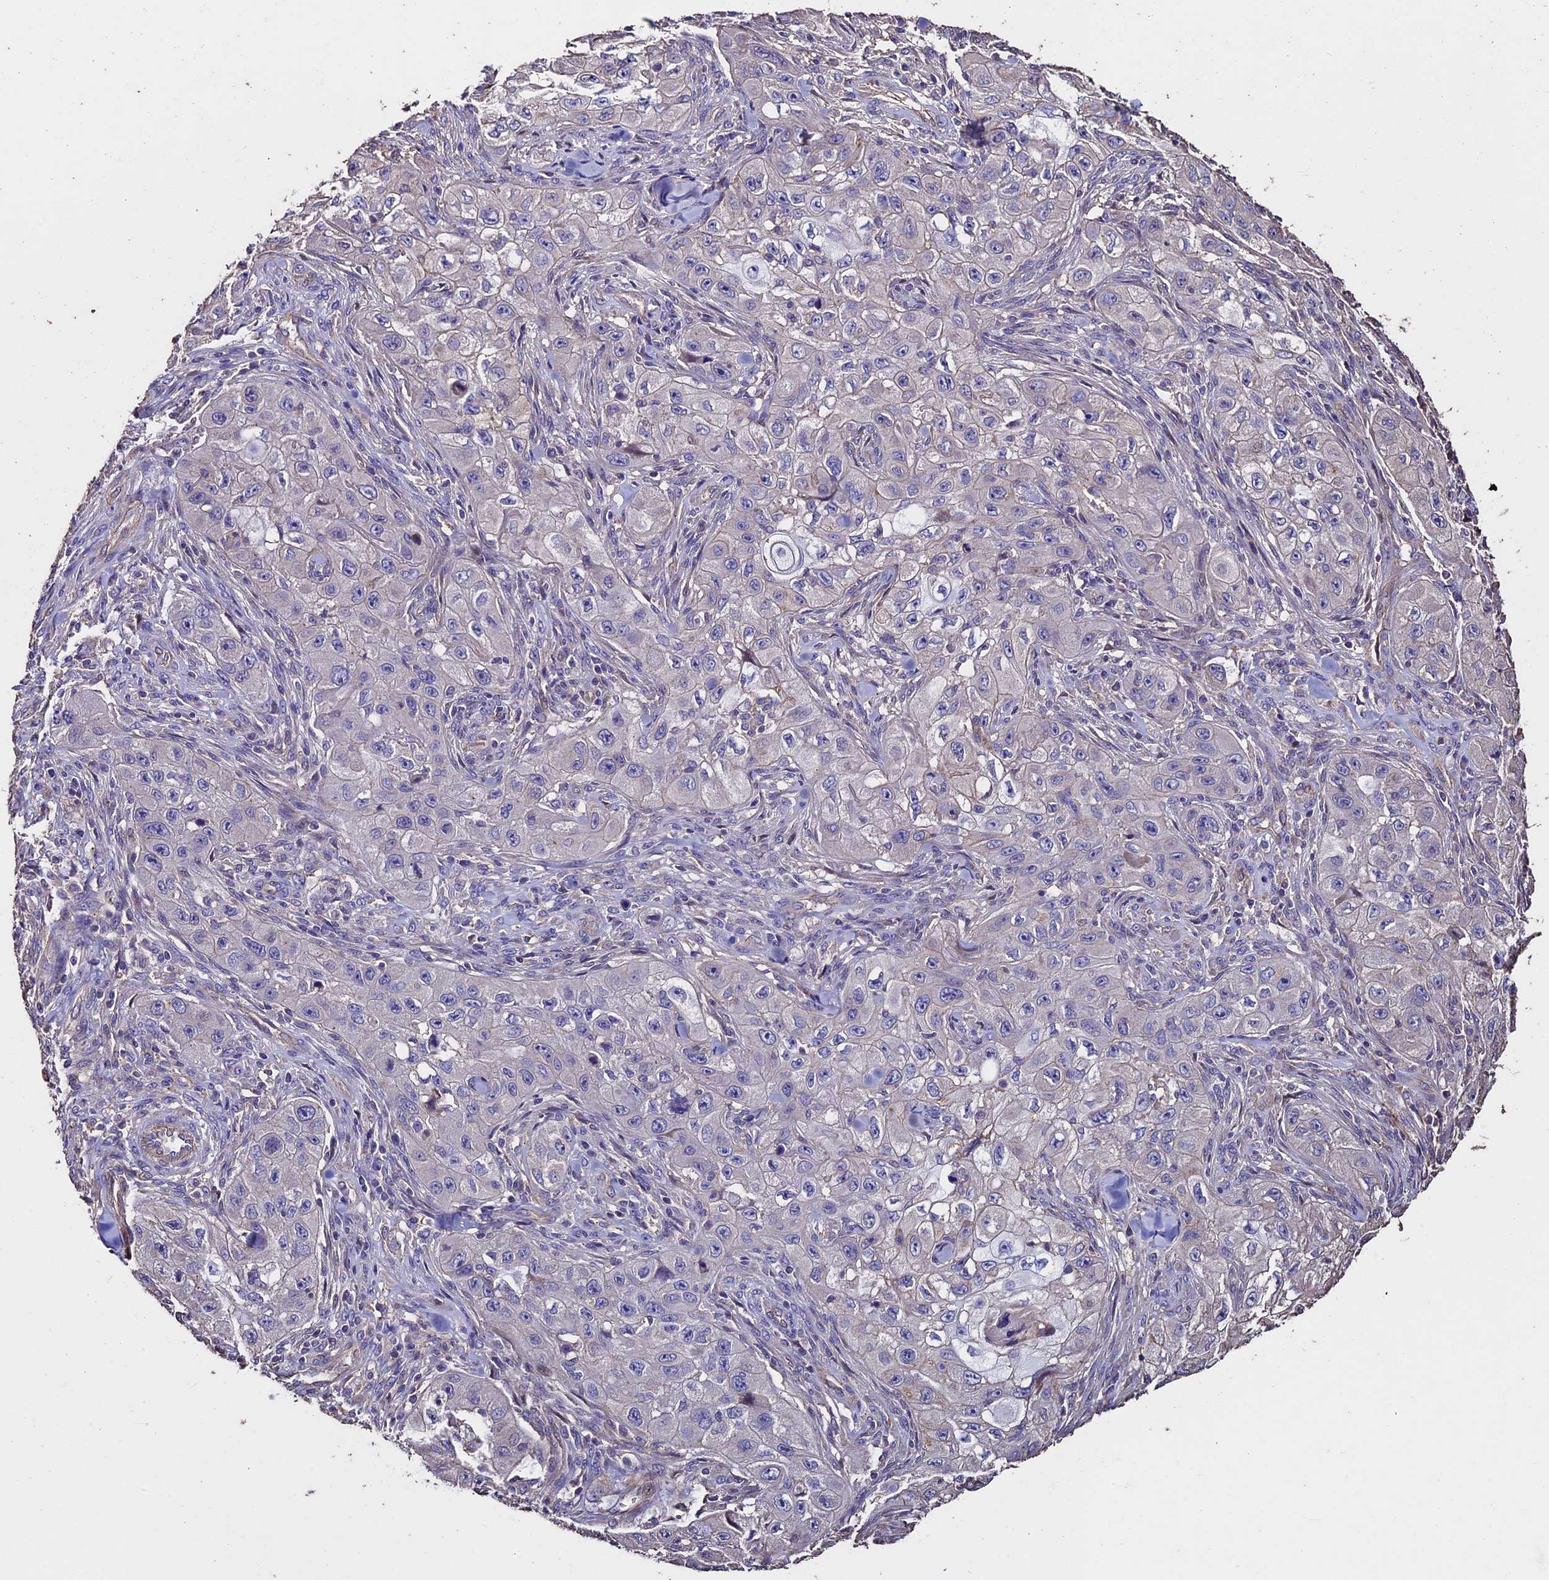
{"staining": {"intensity": "negative", "quantity": "none", "location": "none"}, "tissue": "skin cancer", "cell_type": "Tumor cells", "image_type": "cancer", "snomed": [{"axis": "morphology", "description": "Squamous cell carcinoma, NOS"}, {"axis": "topography", "description": "Skin"}, {"axis": "topography", "description": "Subcutis"}], "caption": "Immunohistochemistry photomicrograph of neoplastic tissue: skin squamous cell carcinoma stained with DAB (3,3'-diaminobenzidine) exhibits no significant protein positivity in tumor cells.", "gene": "USB1", "patient": {"sex": "male", "age": 73}}